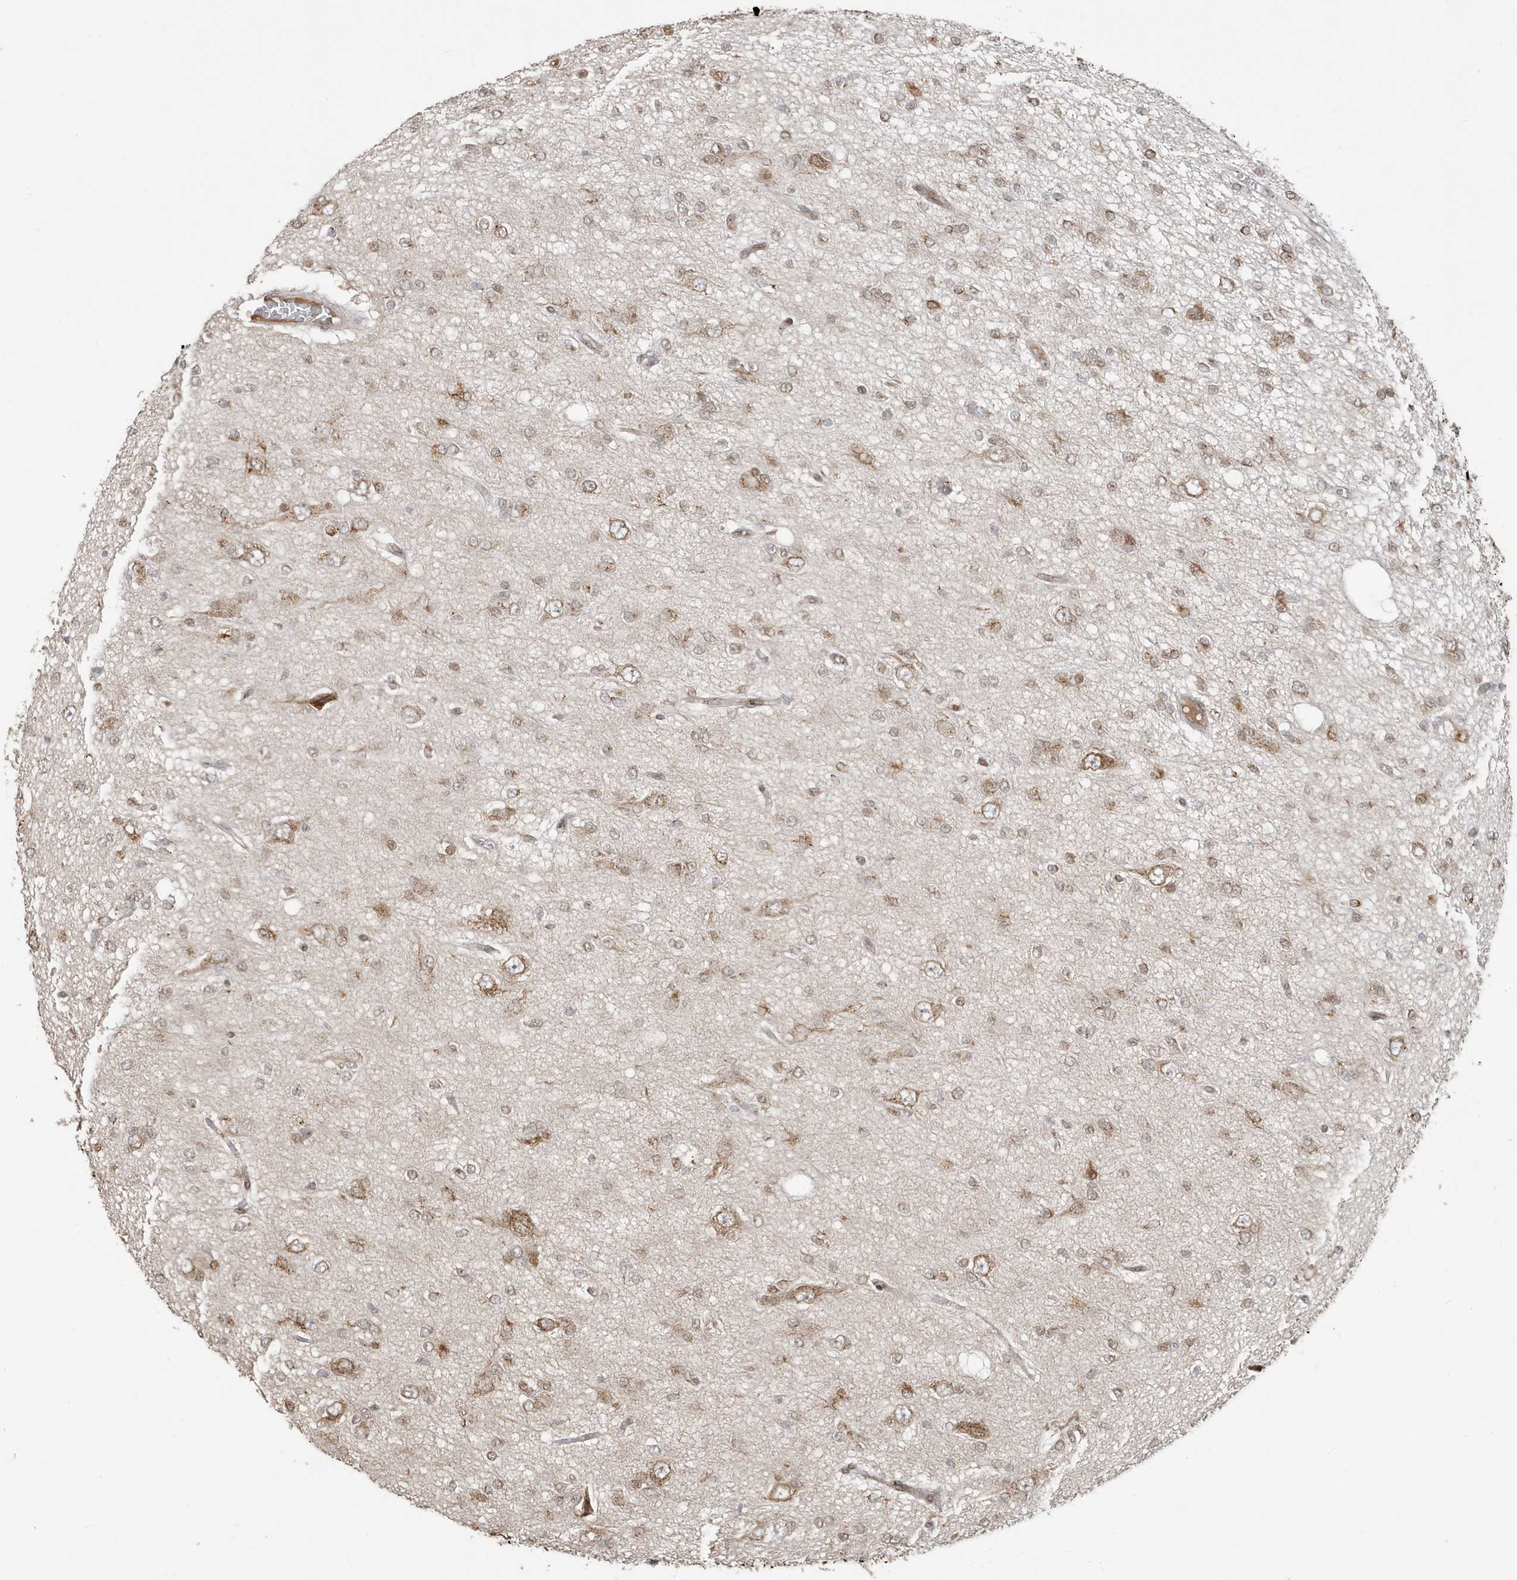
{"staining": {"intensity": "moderate", "quantity": "25%-75%", "location": "cytoplasmic/membranous"}, "tissue": "glioma", "cell_type": "Tumor cells", "image_type": "cancer", "snomed": [{"axis": "morphology", "description": "Glioma, malignant, Low grade"}, {"axis": "topography", "description": "Brain"}], "caption": "A high-resolution image shows immunohistochemistry (IHC) staining of low-grade glioma (malignant), which demonstrates moderate cytoplasmic/membranous positivity in about 25%-75% of tumor cells.", "gene": "RER1", "patient": {"sex": "male", "age": 38}}